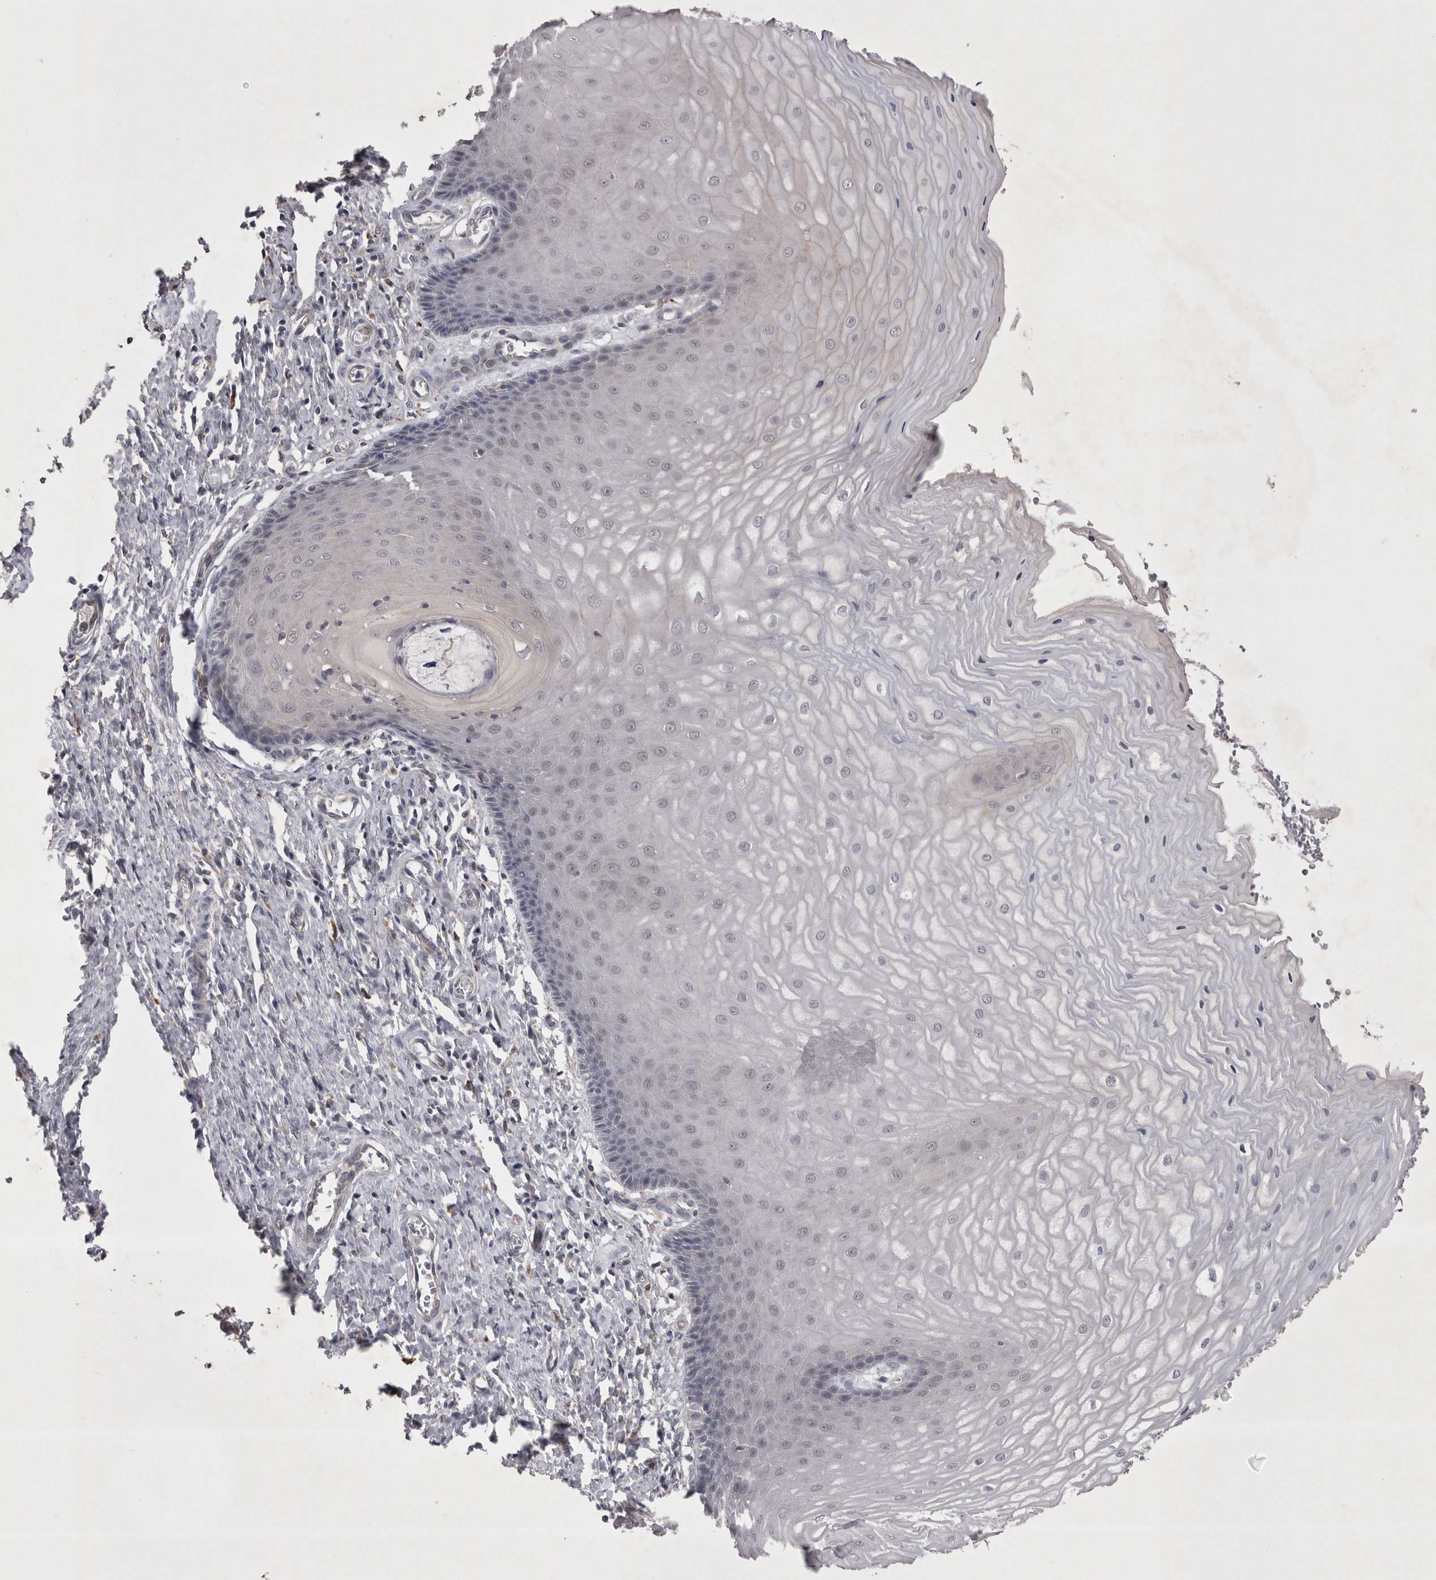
{"staining": {"intensity": "weak", "quantity": "25%-75%", "location": "cytoplasmic/membranous"}, "tissue": "cervix", "cell_type": "Glandular cells", "image_type": "normal", "snomed": [{"axis": "morphology", "description": "Normal tissue, NOS"}, {"axis": "topography", "description": "Cervix"}], "caption": "Immunohistochemistry (DAB) staining of normal cervix shows weak cytoplasmic/membranous protein expression in approximately 25%-75% of glandular cells. (brown staining indicates protein expression, while blue staining denotes nuclei).", "gene": "CTBS", "patient": {"sex": "female", "age": 55}}